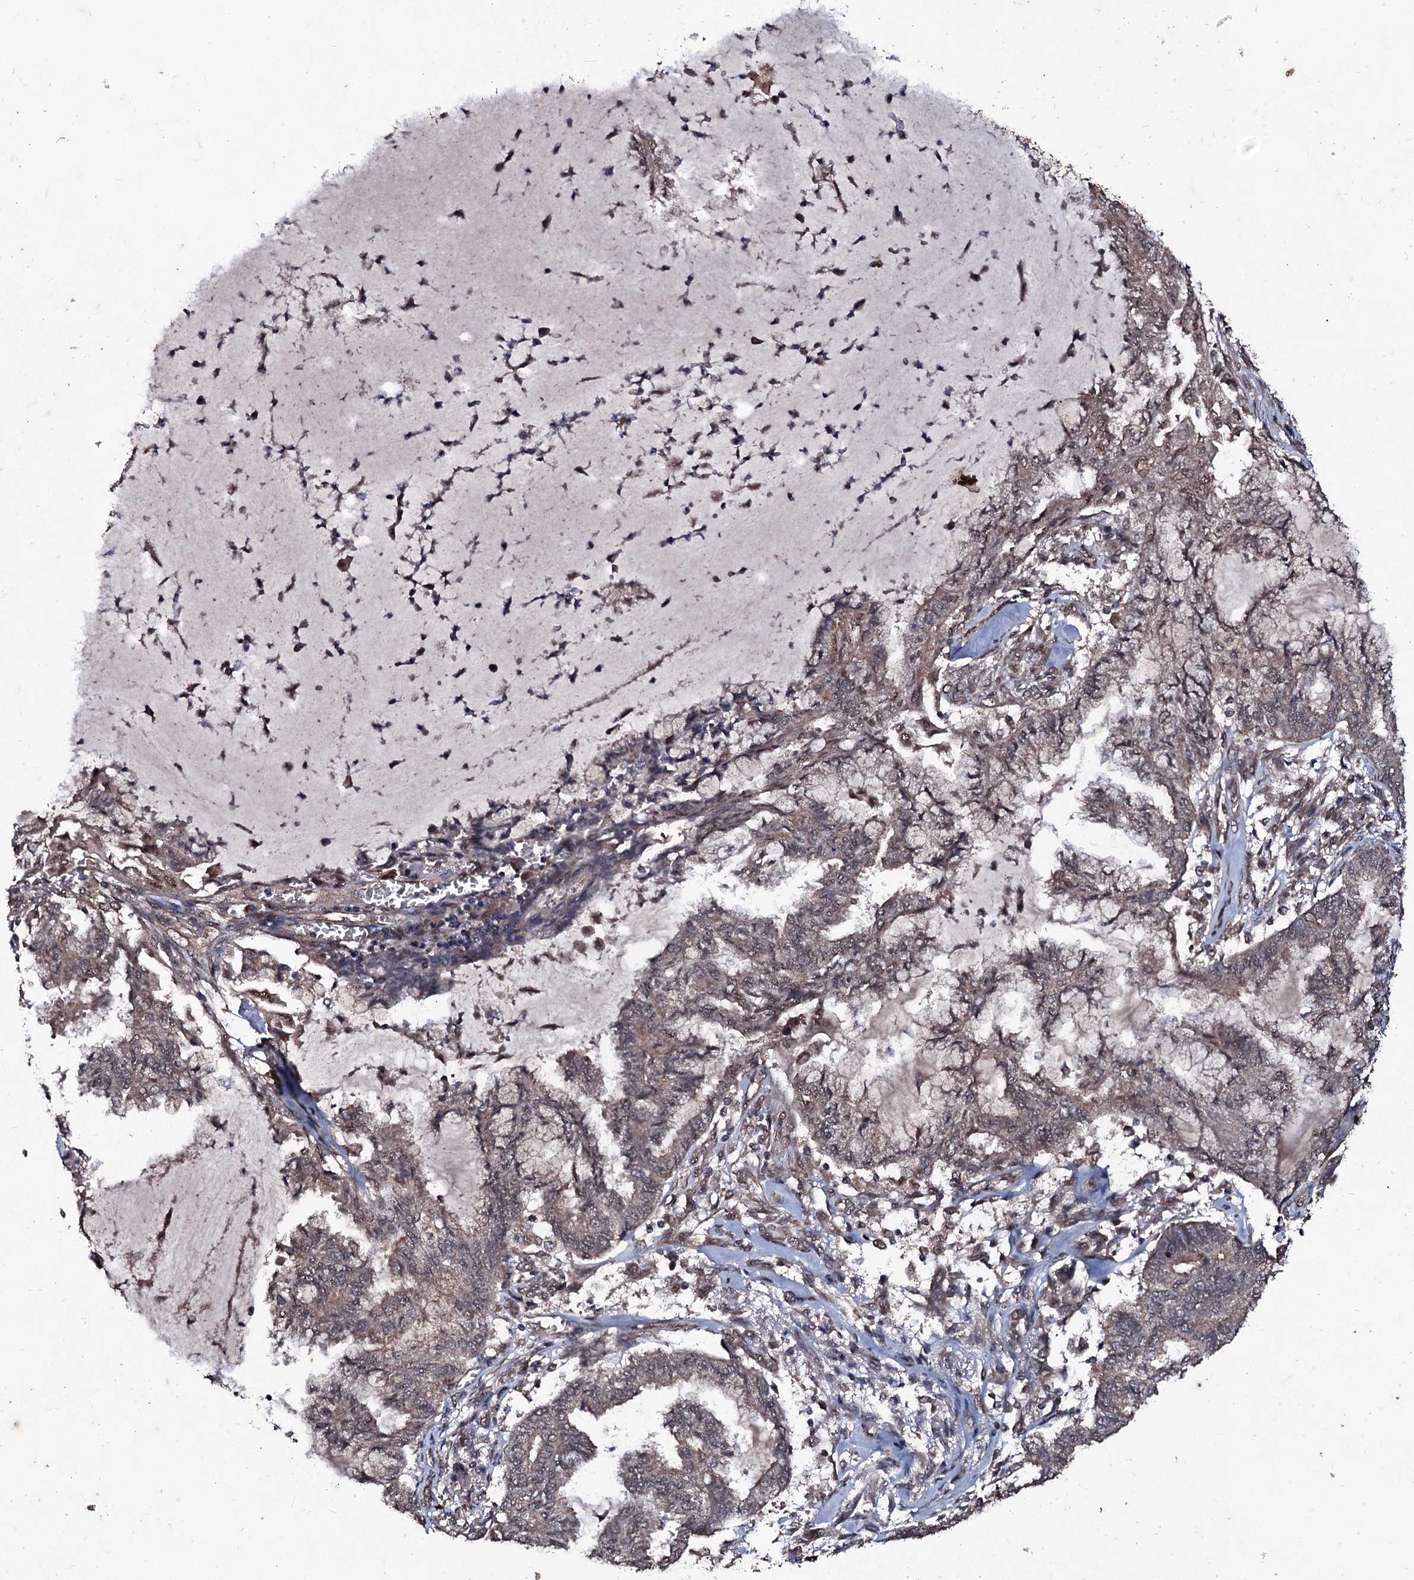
{"staining": {"intensity": "weak", "quantity": "25%-75%", "location": "cytoplasmic/membranous,nuclear"}, "tissue": "endometrial cancer", "cell_type": "Tumor cells", "image_type": "cancer", "snomed": [{"axis": "morphology", "description": "Adenocarcinoma, NOS"}, {"axis": "topography", "description": "Endometrium"}], "caption": "Immunohistochemical staining of human adenocarcinoma (endometrial) demonstrates low levels of weak cytoplasmic/membranous and nuclear protein expression in approximately 25%-75% of tumor cells.", "gene": "MRPS31", "patient": {"sex": "female", "age": 86}}